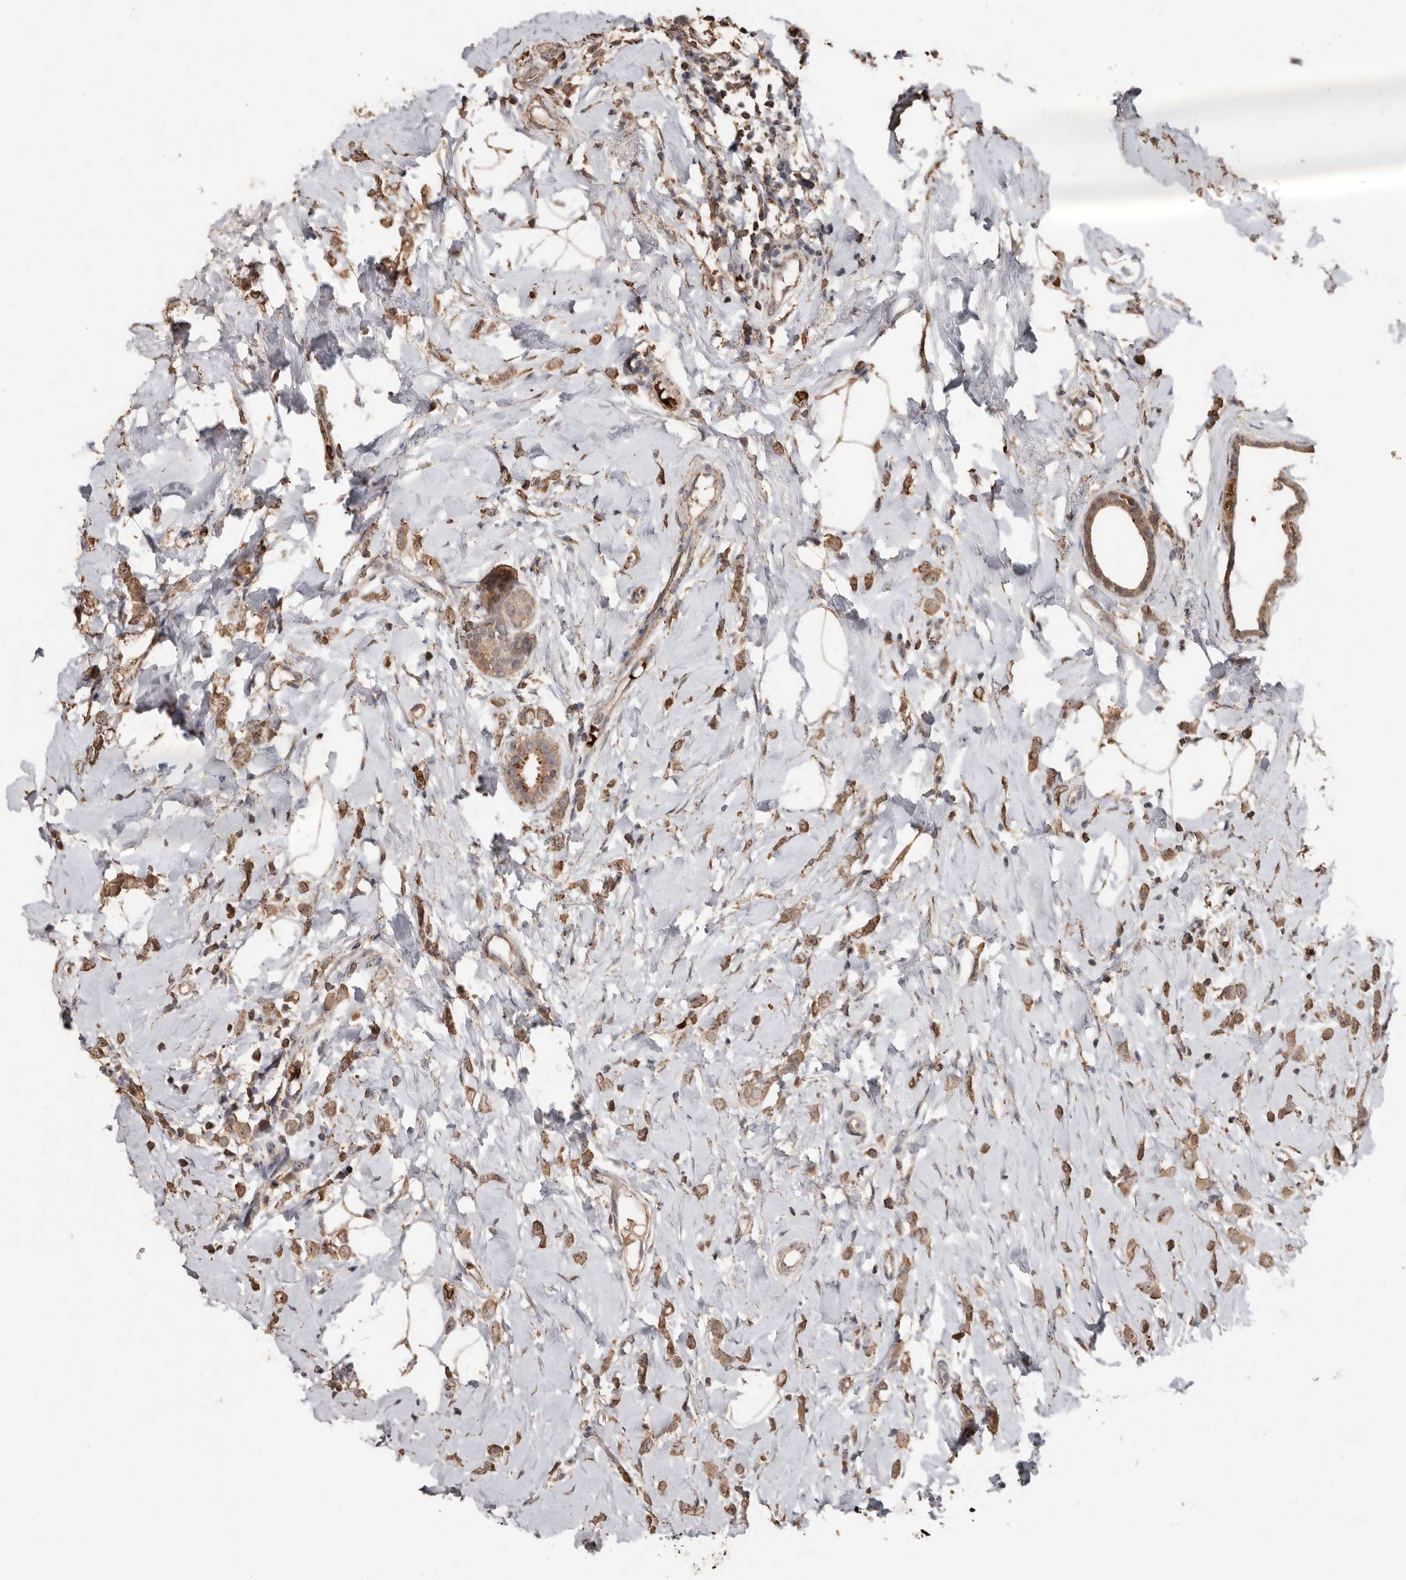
{"staining": {"intensity": "moderate", "quantity": ">75%", "location": "cytoplasmic/membranous"}, "tissue": "breast cancer", "cell_type": "Tumor cells", "image_type": "cancer", "snomed": [{"axis": "morphology", "description": "Lobular carcinoma"}, {"axis": "topography", "description": "Breast"}], "caption": "Immunohistochemical staining of lobular carcinoma (breast) demonstrates medium levels of moderate cytoplasmic/membranous positivity in approximately >75% of tumor cells.", "gene": "GRAMD2A", "patient": {"sex": "female", "age": 47}}